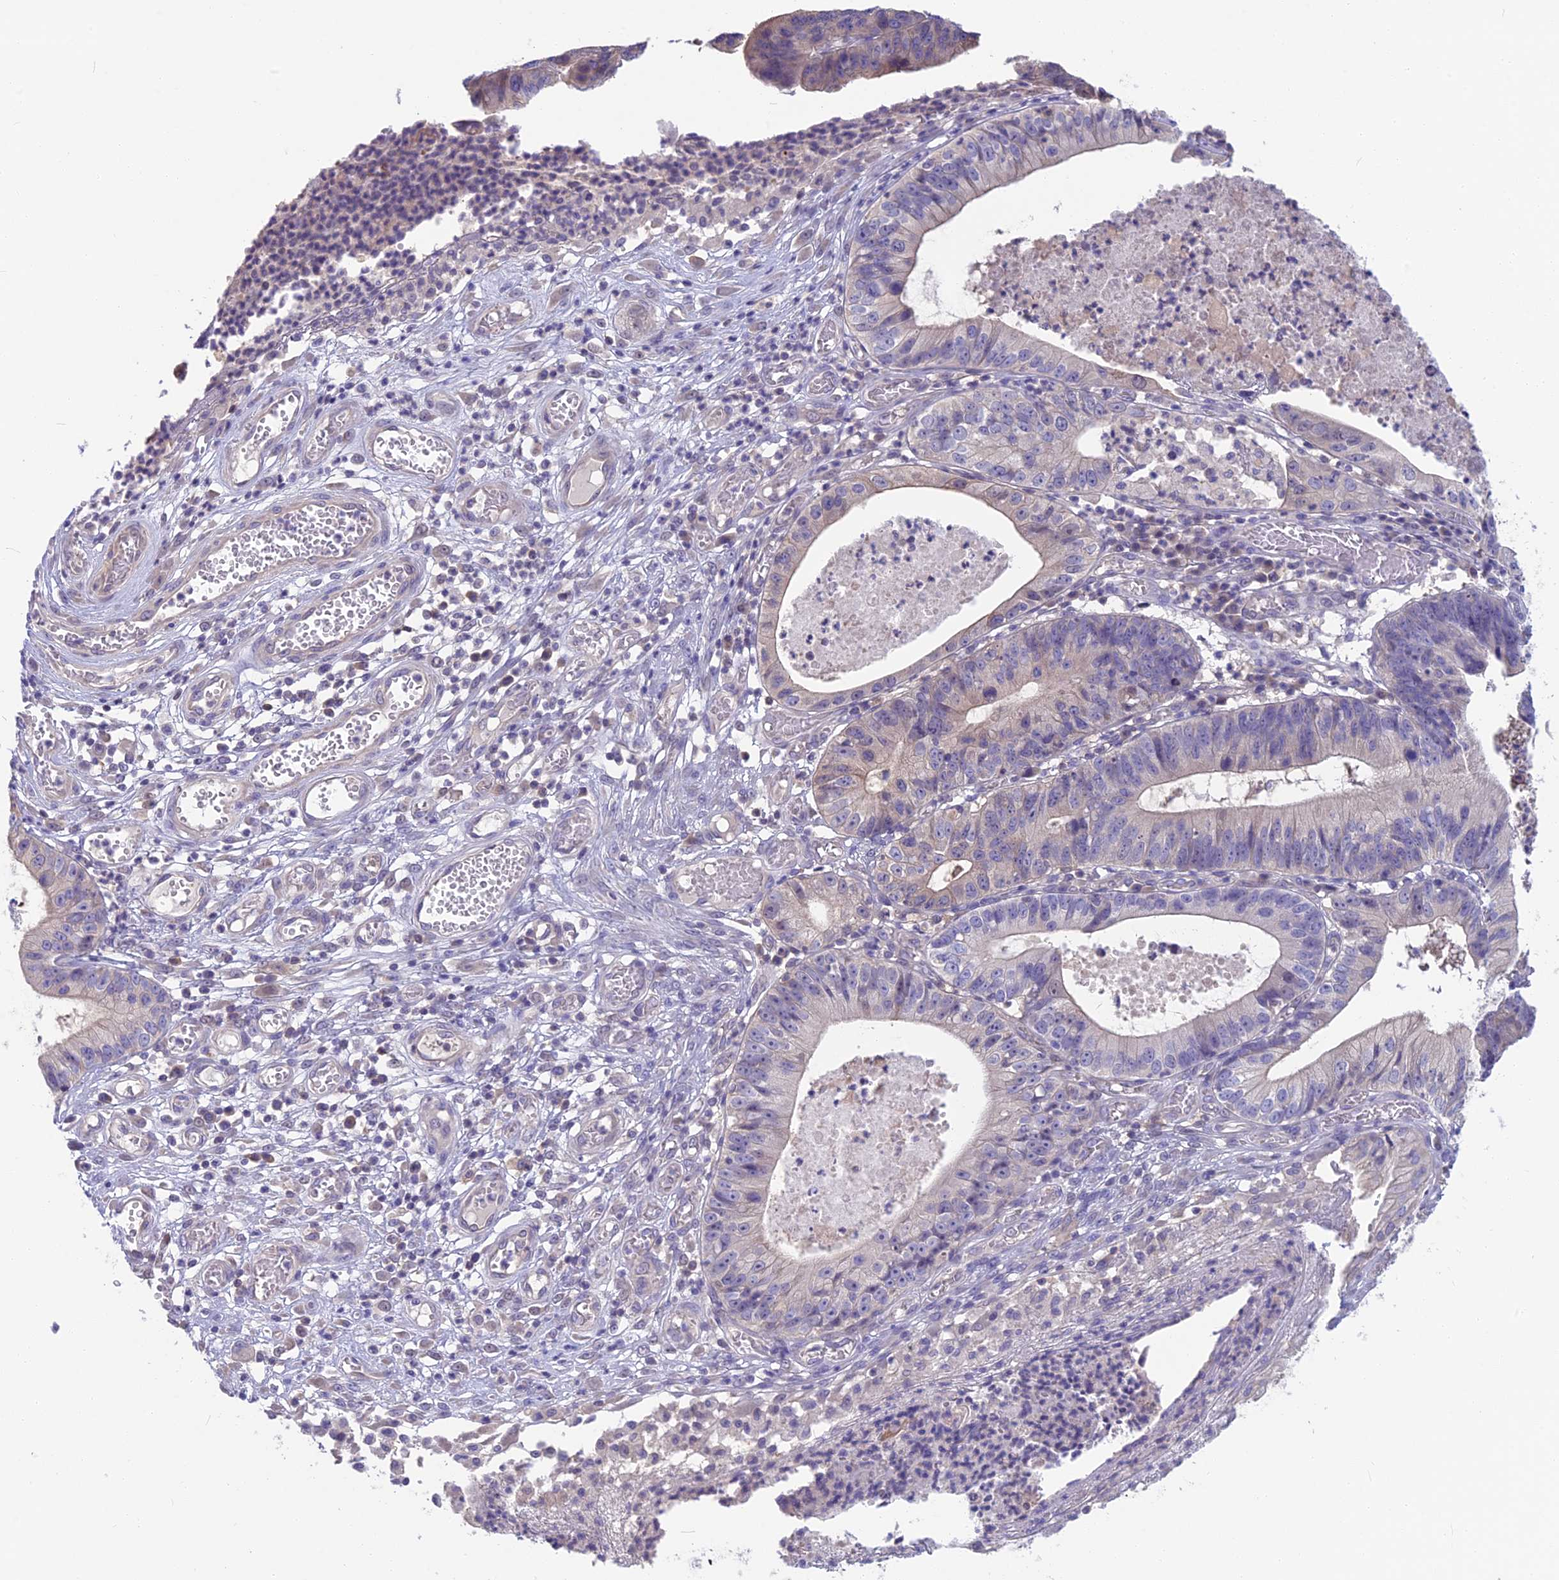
{"staining": {"intensity": "weak", "quantity": "<25%", "location": "cytoplasmic/membranous"}, "tissue": "stomach cancer", "cell_type": "Tumor cells", "image_type": "cancer", "snomed": [{"axis": "morphology", "description": "Adenocarcinoma, NOS"}, {"axis": "topography", "description": "Stomach"}], "caption": "High power microscopy micrograph of an immunohistochemistry (IHC) image of stomach cancer (adenocarcinoma), revealing no significant positivity in tumor cells.", "gene": "SNAP91", "patient": {"sex": "male", "age": 59}}